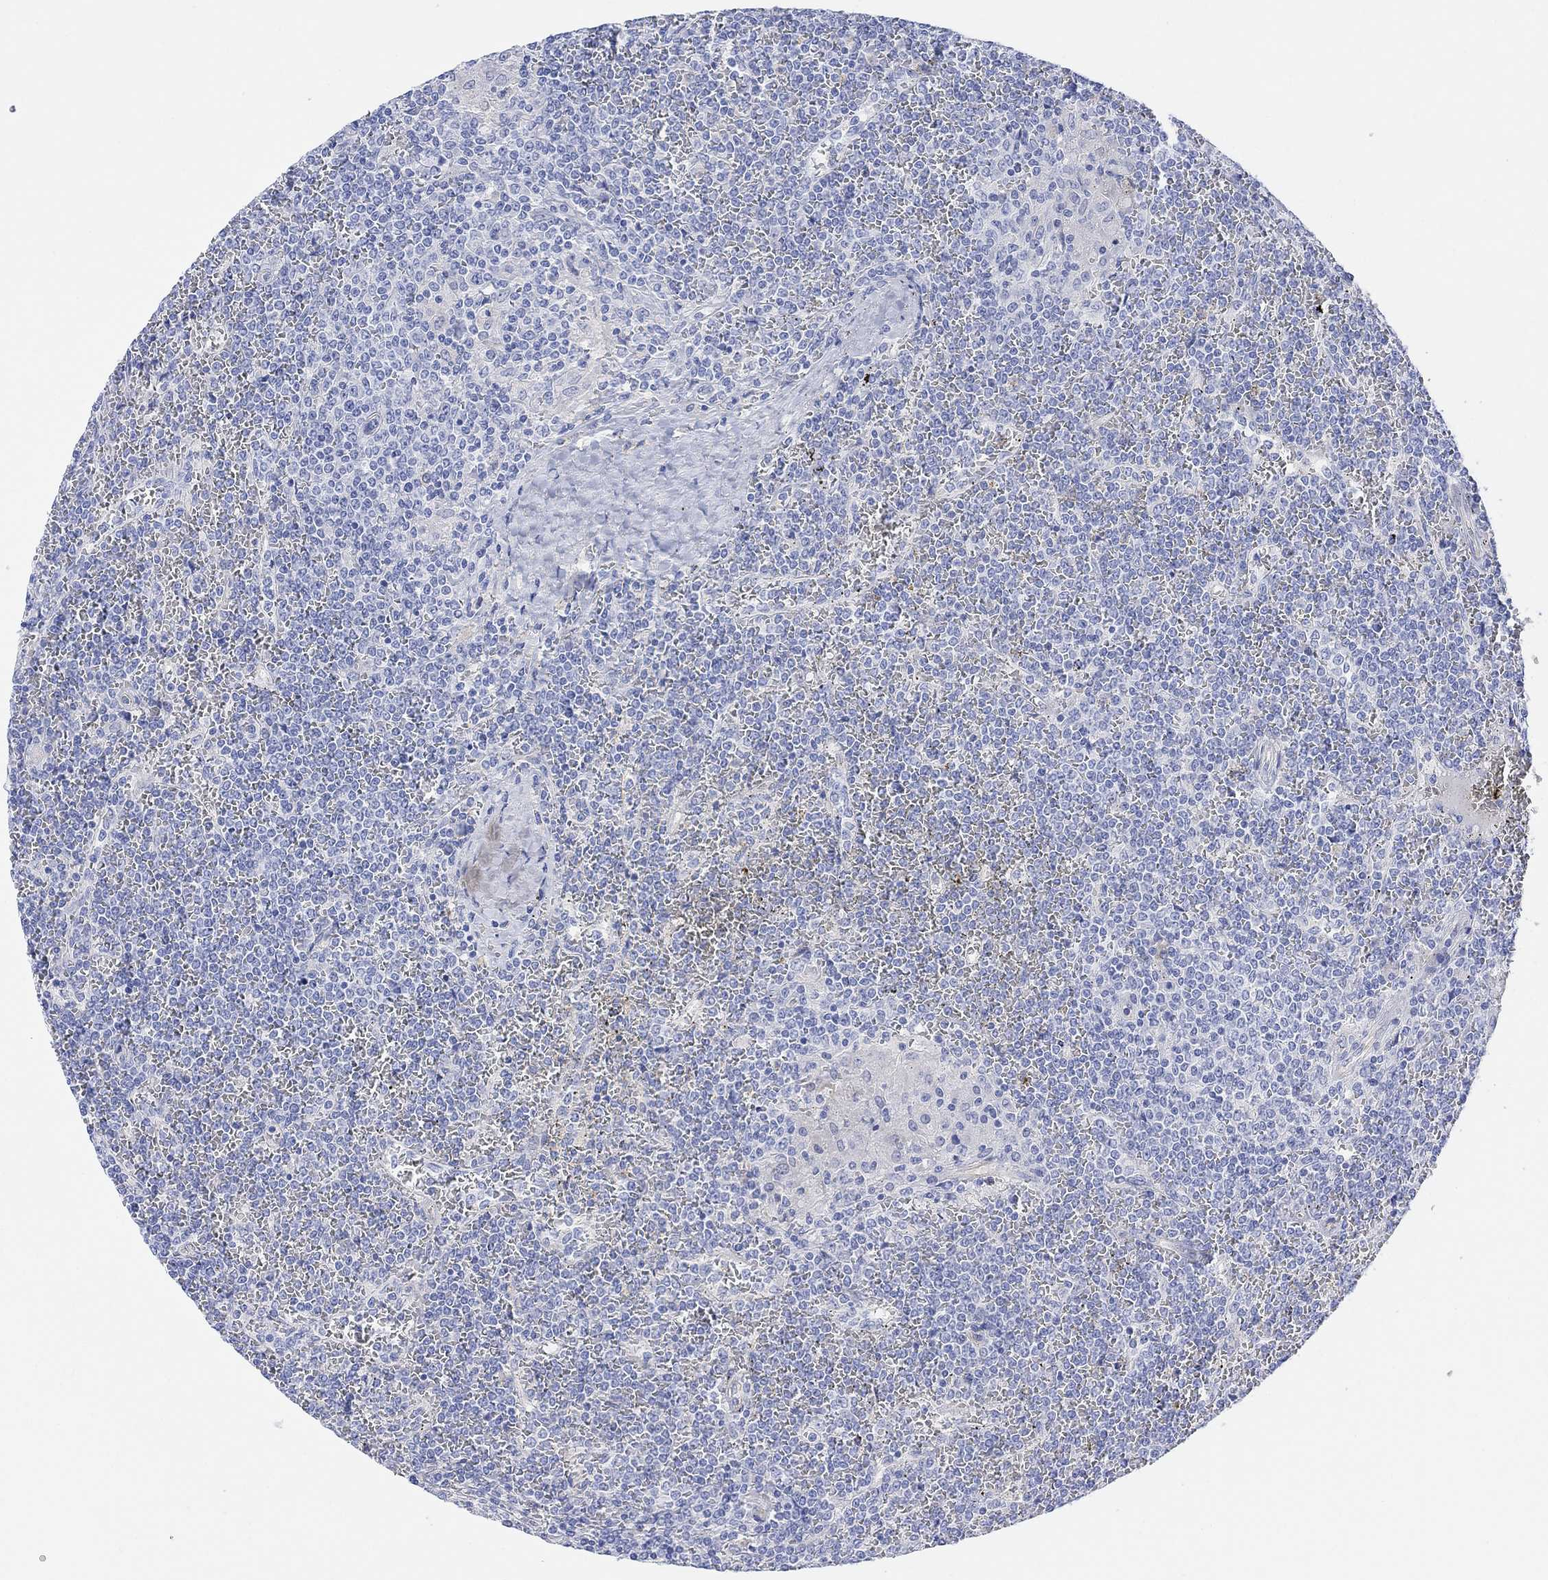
{"staining": {"intensity": "negative", "quantity": "none", "location": "none"}, "tissue": "lymphoma", "cell_type": "Tumor cells", "image_type": "cancer", "snomed": [{"axis": "morphology", "description": "Malignant lymphoma, non-Hodgkin's type, Low grade"}, {"axis": "topography", "description": "Spleen"}], "caption": "The histopathology image shows no staining of tumor cells in low-grade malignant lymphoma, non-Hodgkin's type. The staining was performed using DAB to visualize the protein expression in brown, while the nuclei were stained in blue with hematoxylin (Magnification: 20x).", "gene": "GNG13", "patient": {"sex": "female", "age": 19}}